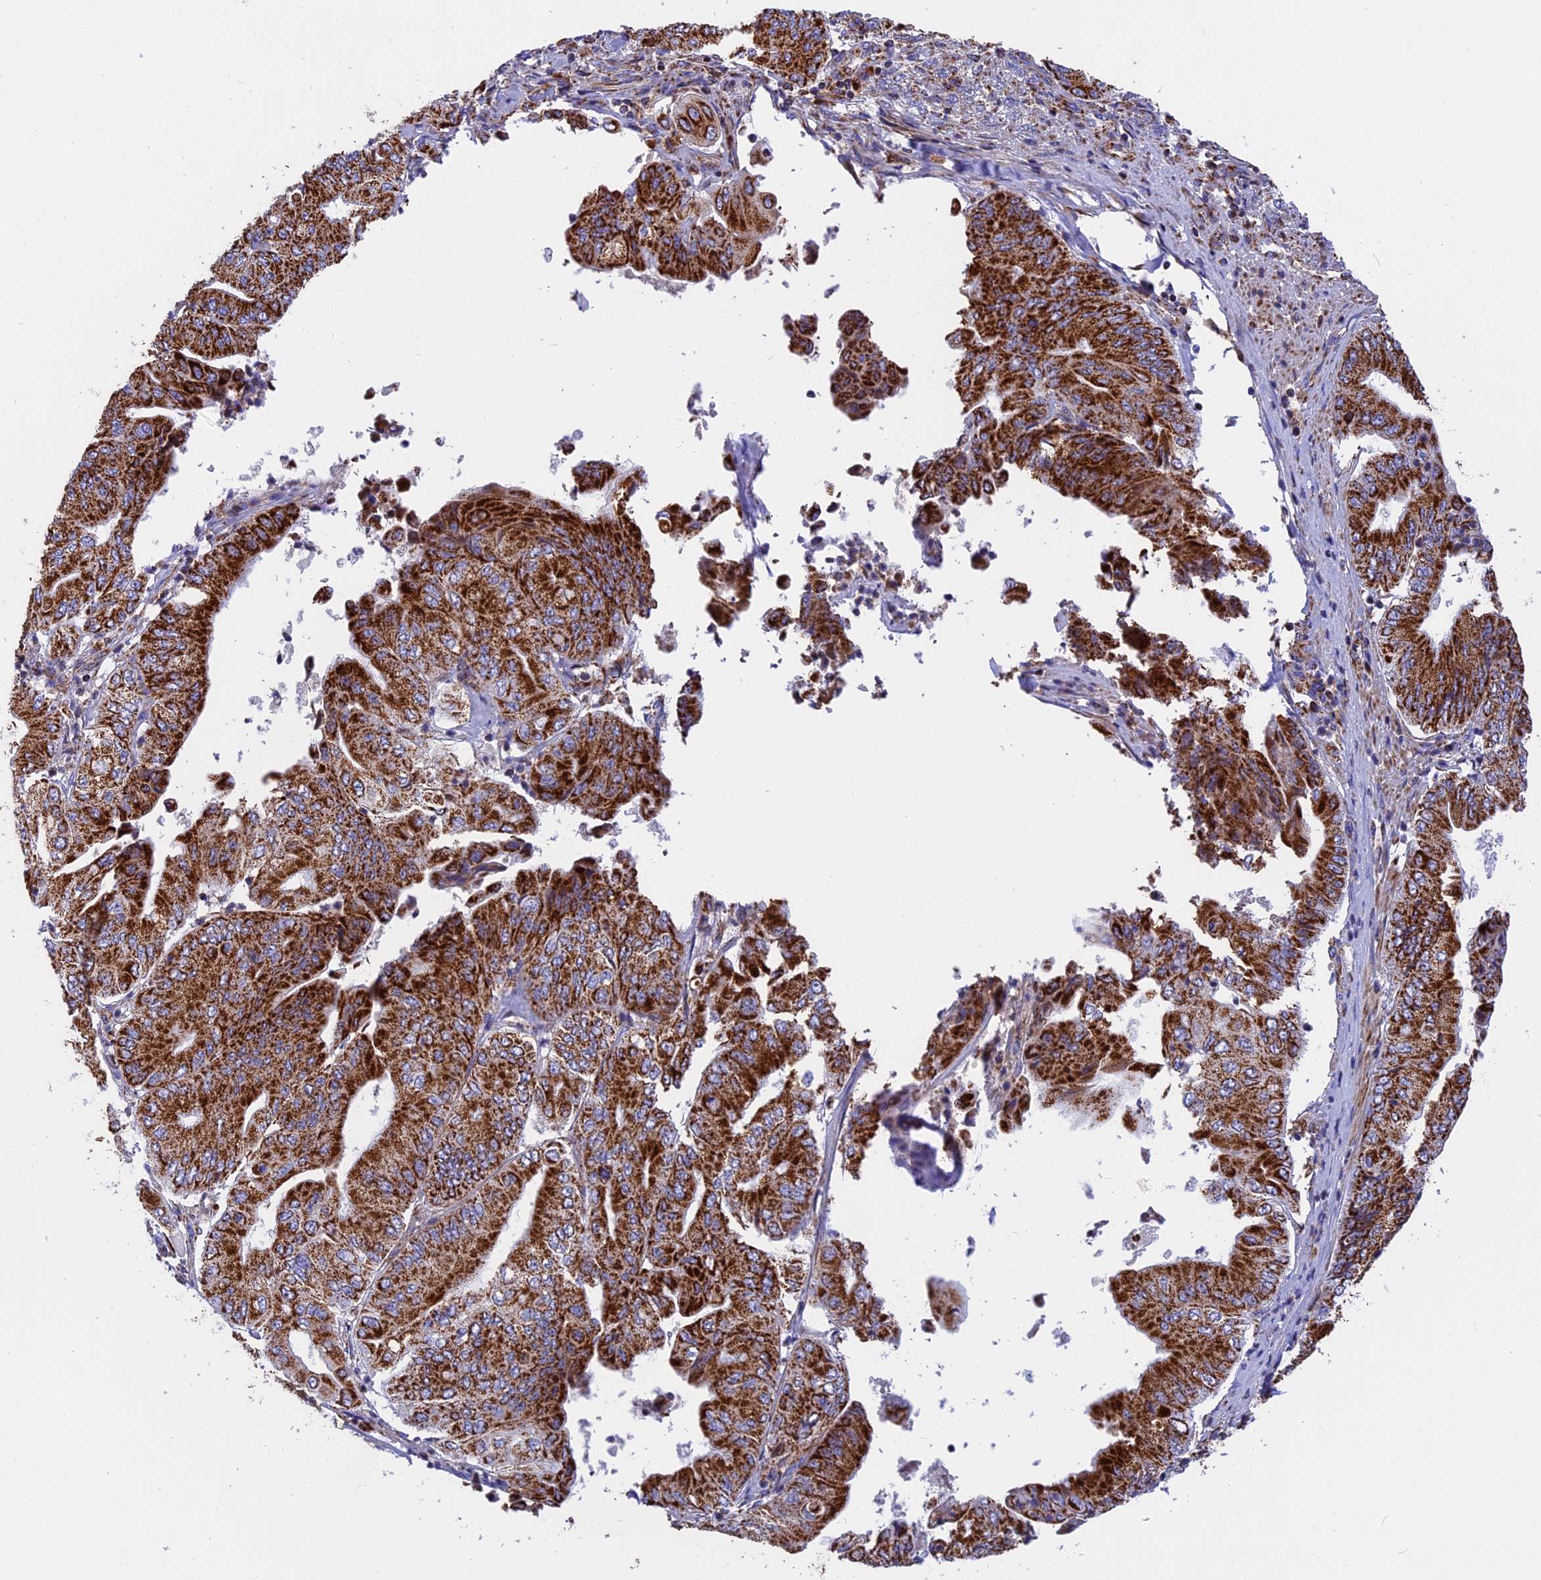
{"staining": {"intensity": "strong", "quantity": ">75%", "location": "cytoplasmic/membranous"}, "tissue": "pancreatic cancer", "cell_type": "Tumor cells", "image_type": "cancer", "snomed": [{"axis": "morphology", "description": "Adenocarcinoma, NOS"}, {"axis": "topography", "description": "Pancreas"}], "caption": "Strong cytoplasmic/membranous staining is appreciated in approximately >75% of tumor cells in pancreatic cancer (adenocarcinoma).", "gene": "UQCRB", "patient": {"sex": "female", "age": 77}}